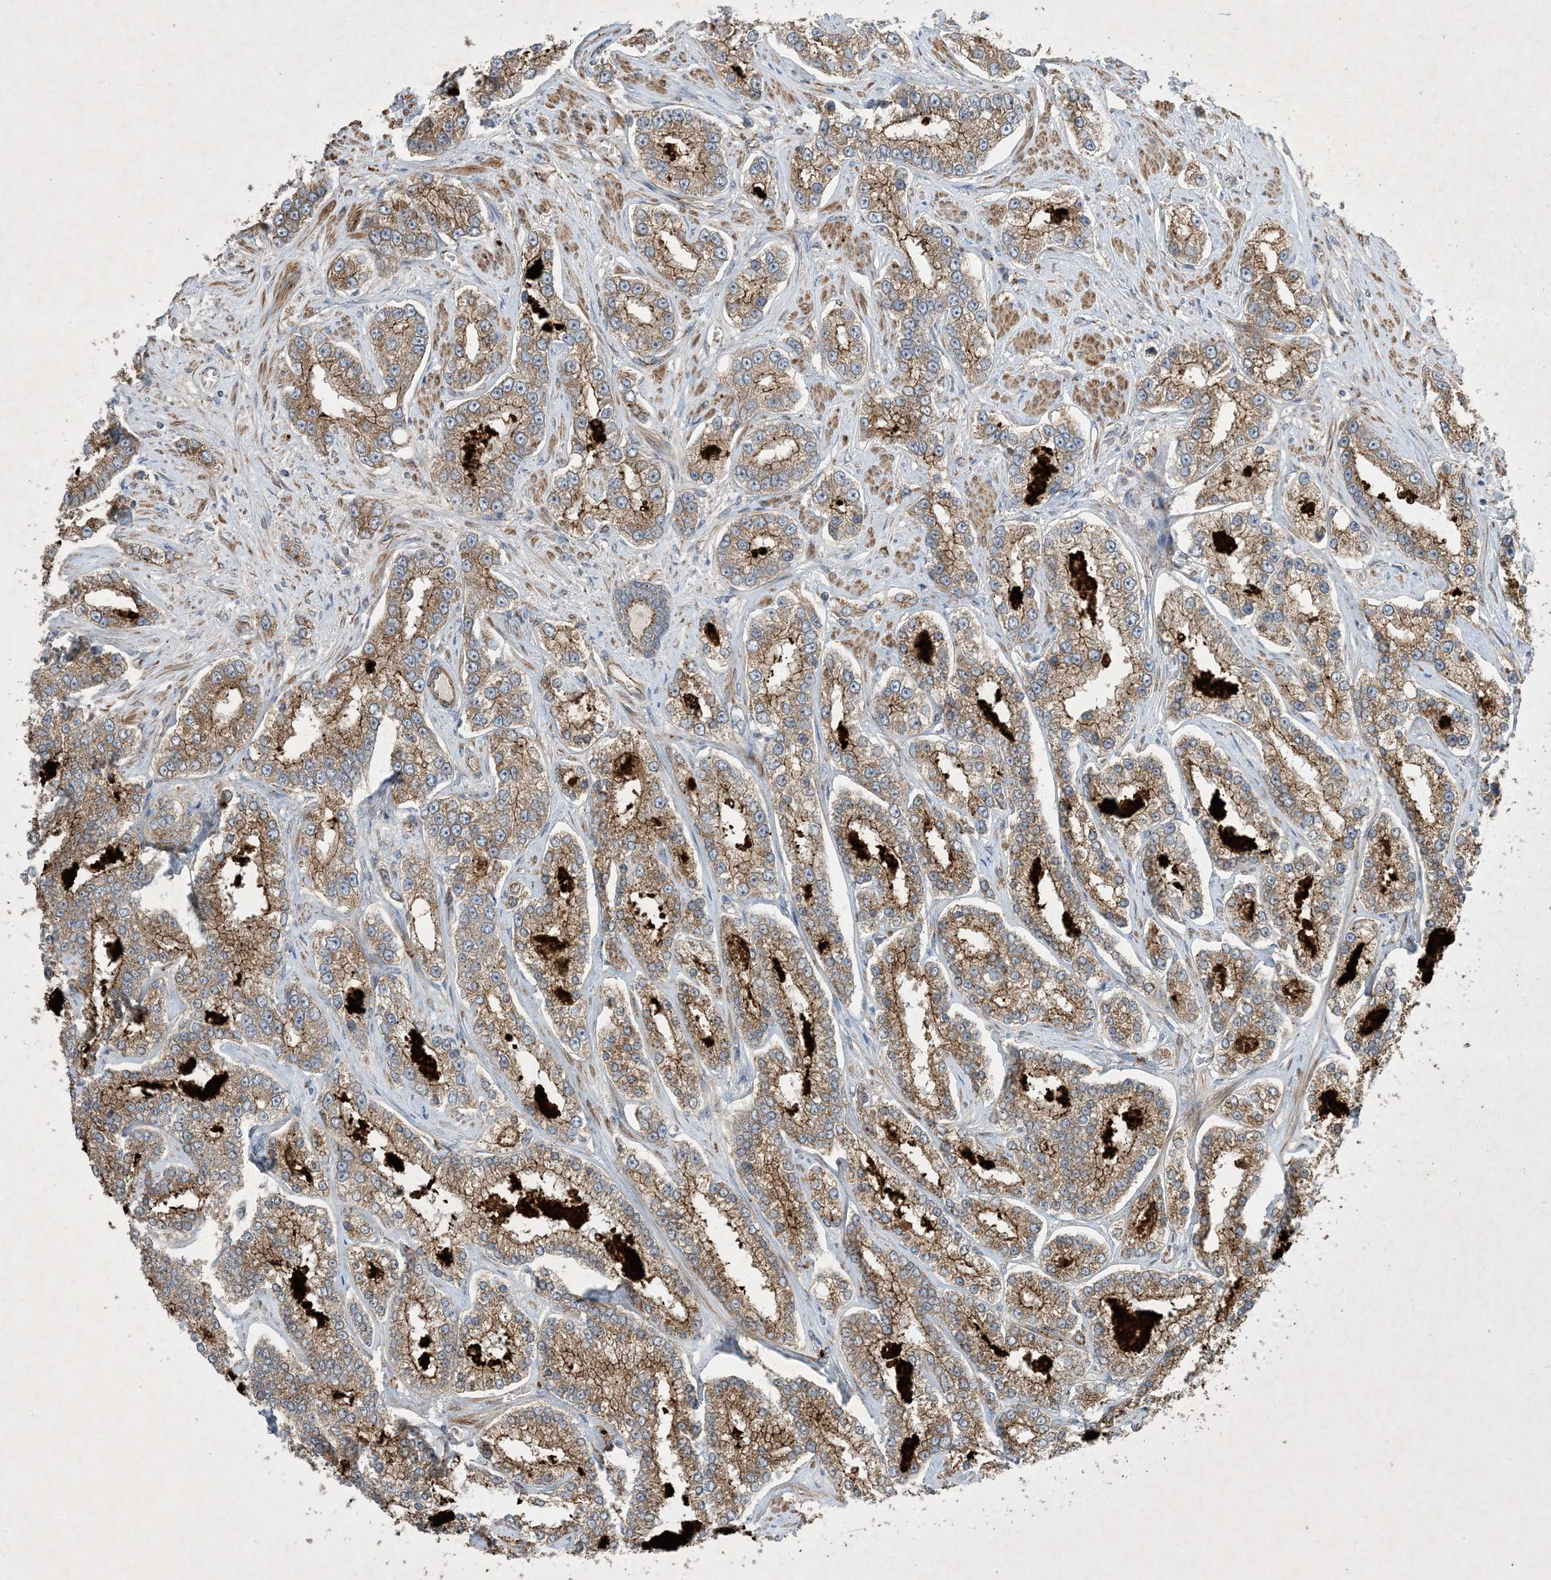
{"staining": {"intensity": "moderate", "quantity": ">75%", "location": "cytoplasmic/membranous"}, "tissue": "prostate cancer", "cell_type": "Tumor cells", "image_type": "cancer", "snomed": [{"axis": "morphology", "description": "Normal tissue, NOS"}, {"axis": "morphology", "description": "Adenocarcinoma, High grade"}, {"axis": "topography", "description": "Prostate"}], "caption": "Immunohistochemical staining of human adenocarcinoma (high-grade) (prostate) shows medium levels of moderate cytoplasmic/membranous protein expression in approximately >75% of tumor cells.", "gene": "OTOP1", "patient": {"sex": "male", "age": 83}}